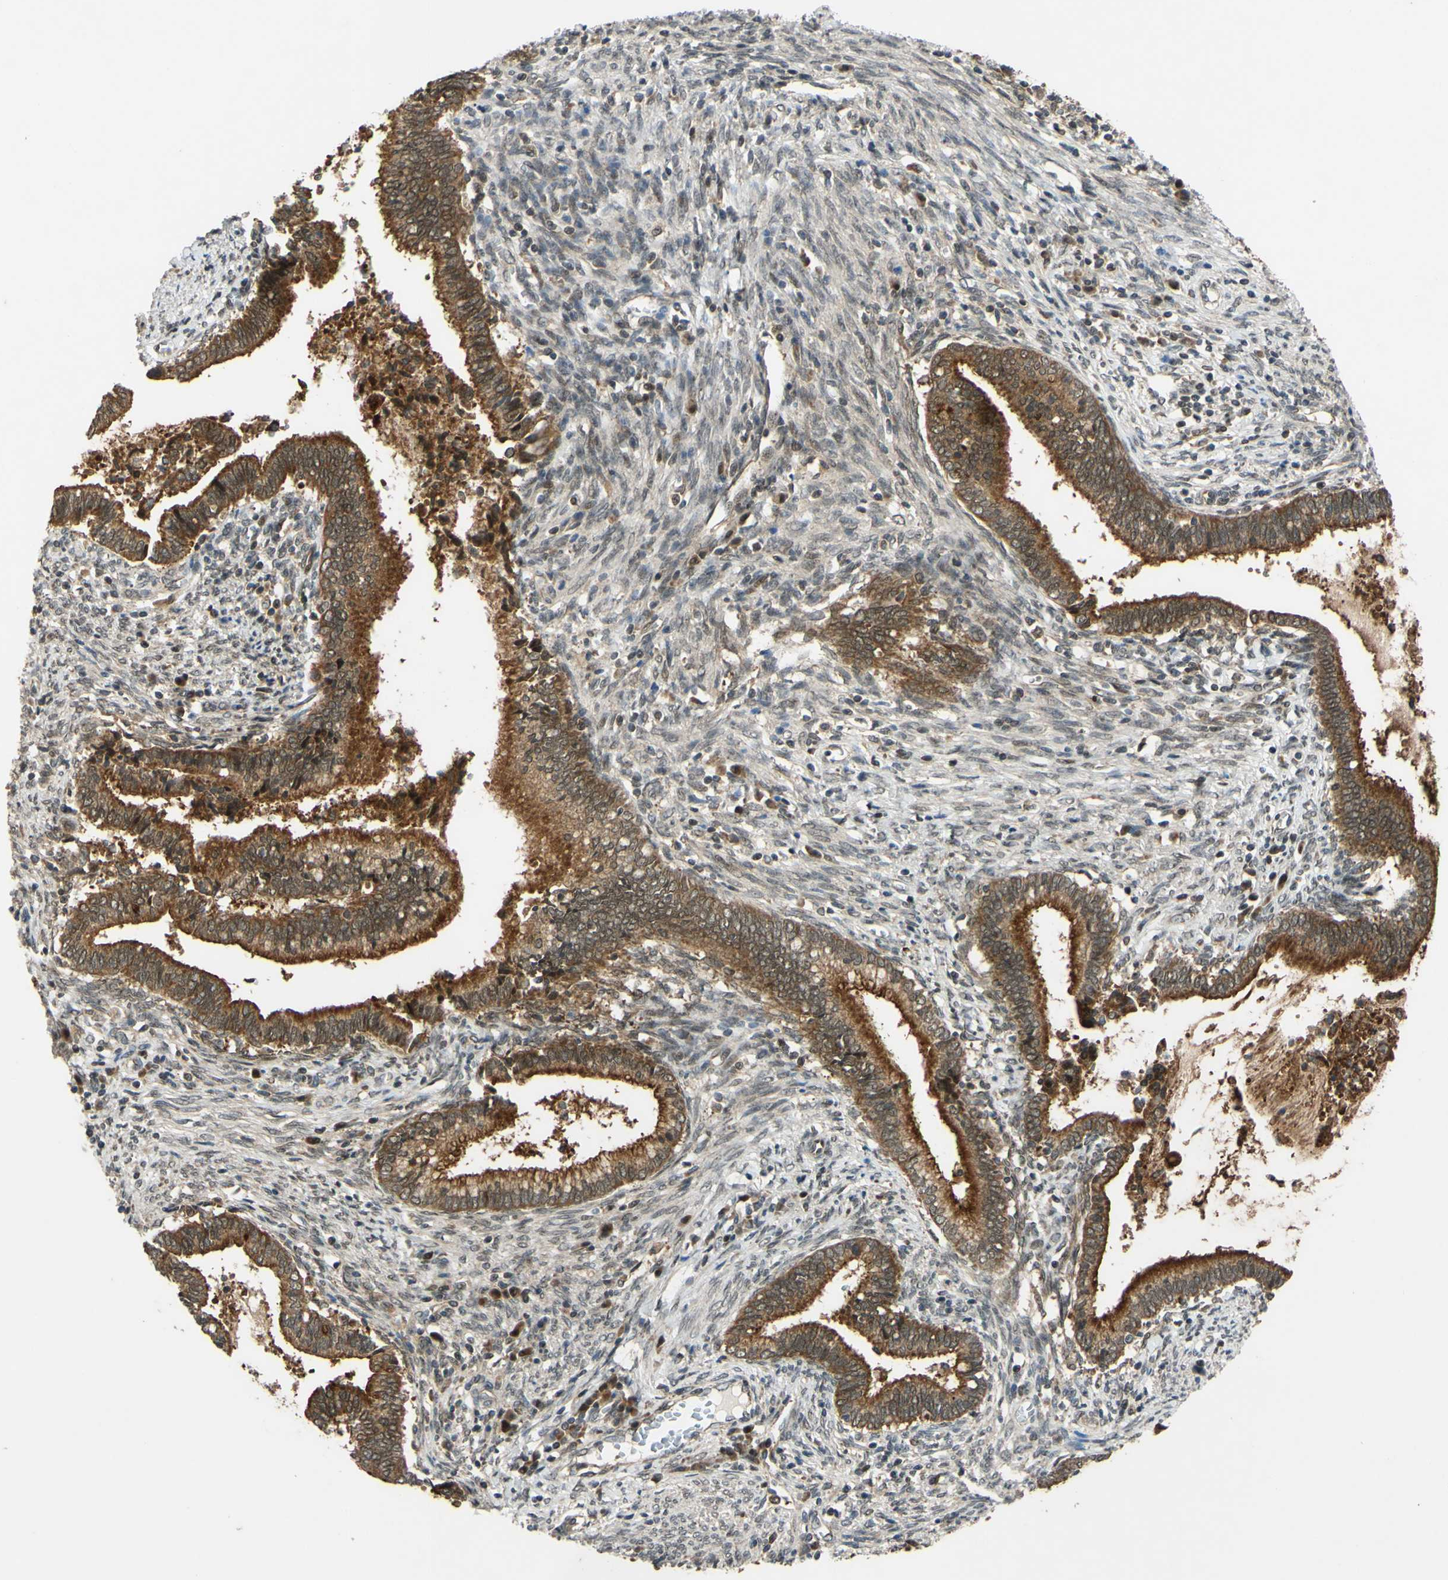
{"staining": {"intensity": "strong", "quantity": ">75%", "location": "cytoplasmic/membranous"}, "tissue": "cervical cancer", "cell_type": "Tumor cells", "image_type": "cancer", "snomed": [{"axis": "morphology", "description": "Adenocarcinoma, NOS"}, {"axis": "topography", "description": "Cervix"}], "caption": "An immunohistochemistry (IHC) histopathology image of tumor tissue is shown. Protein staining in brown highlights strong cytoplasmic/membranous positivity in cervical cancer (adenocarcinoma) within tumor cells.", "gene": "ABCC8", "patient": {"sex": "female", "age": 44}}